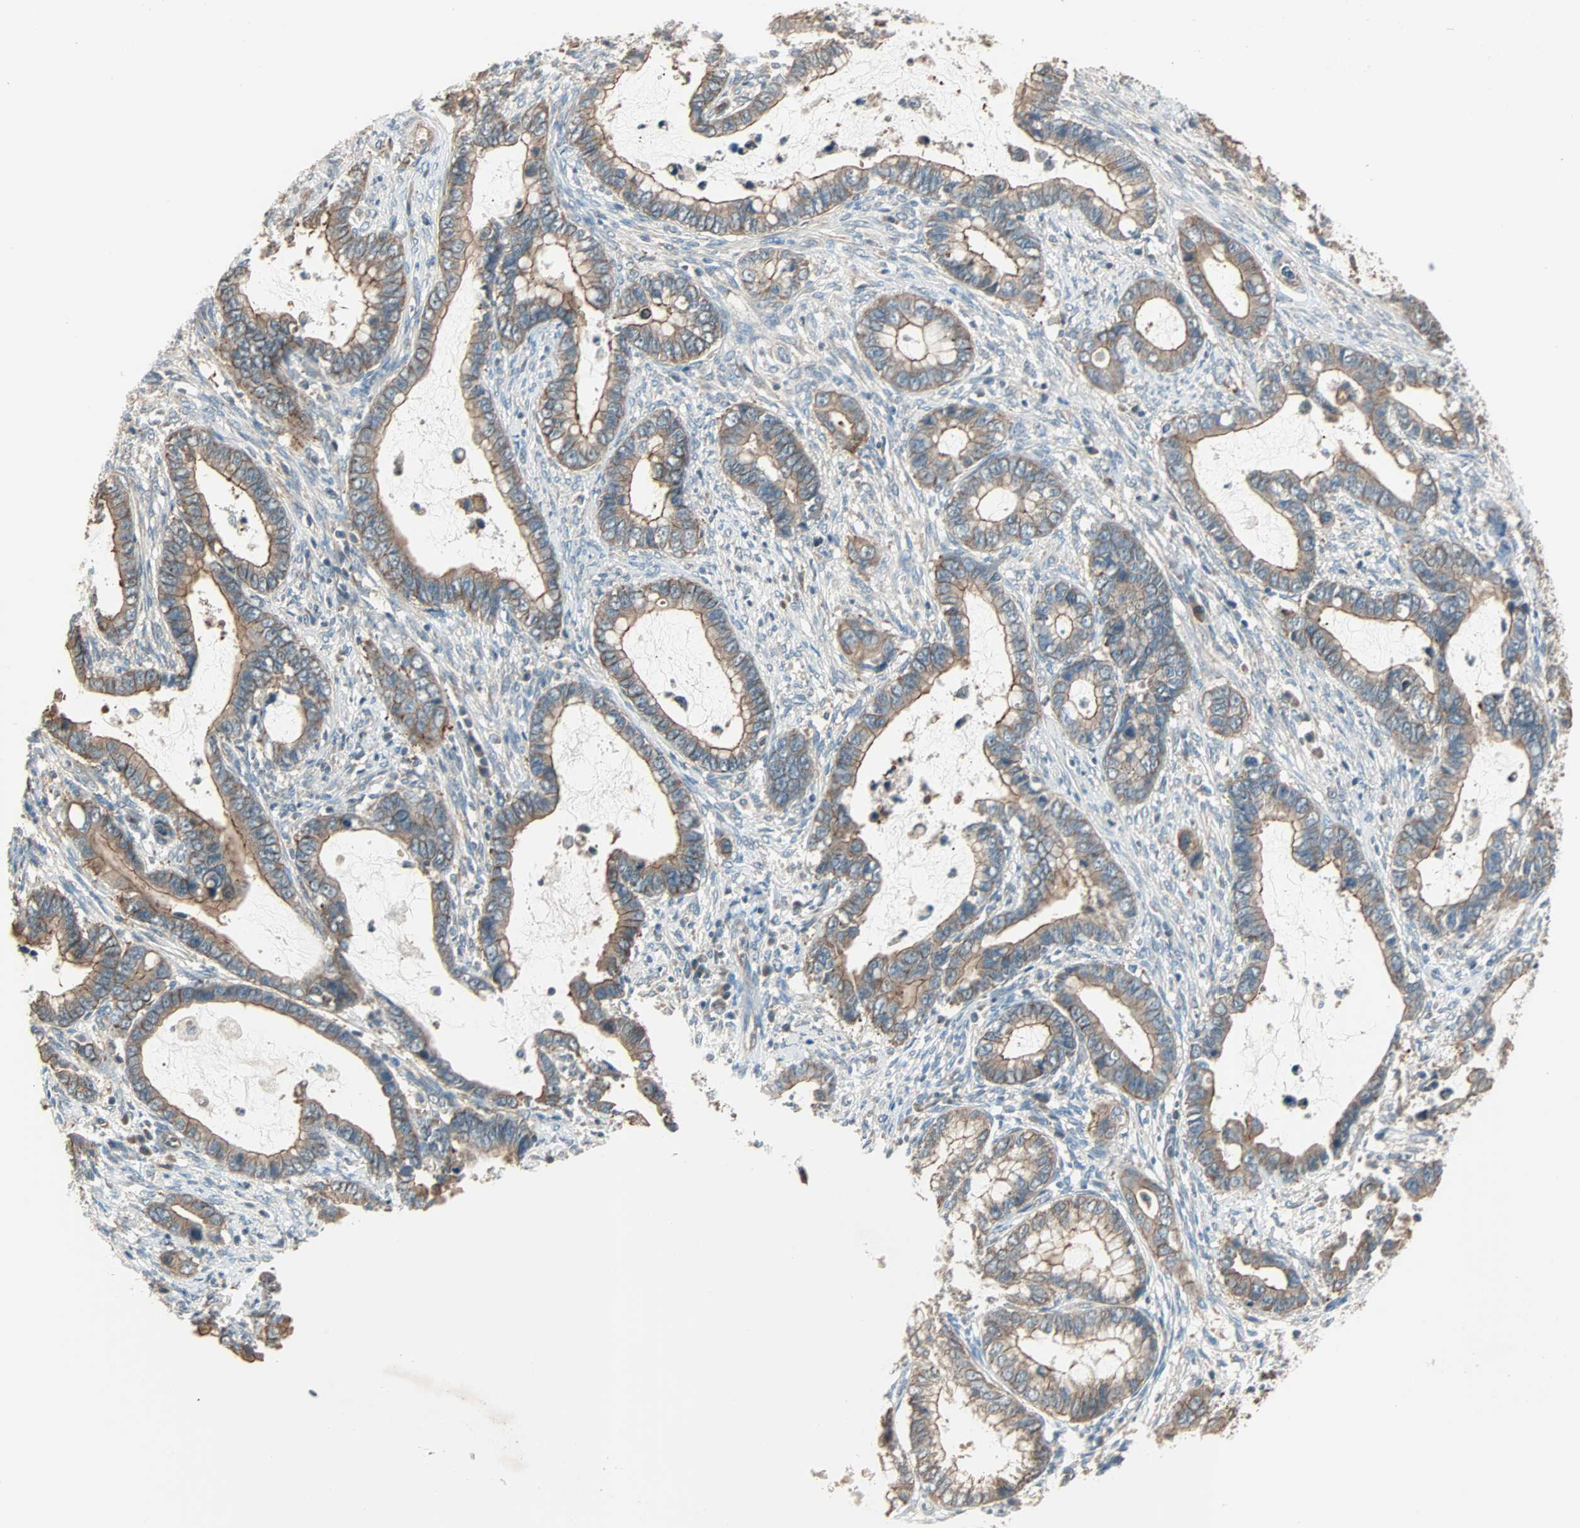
{"staining": {"intensity": "moderate", "quantity": ">75%", "location": "cytoplasmic/membranous"}, "tissue": "cervical cancer", "cell_type": "Tumor cells", "image_type": "cancer", "snomed": [{"axis": "morphology", "description": "Adenocarcinoma, NOS"}, {"axis": "topography", "description": "Cervix"}], "caption": "A micrograph showing moderate cytoplasmic/membranous expression in approximately >75% of tumor cells in cervical cancer (adenocarcinoma), as visualized by brown immunohistochemical staining.", "gene": "MAP3K21", "patient": {"sex": "female", "age": 44}}